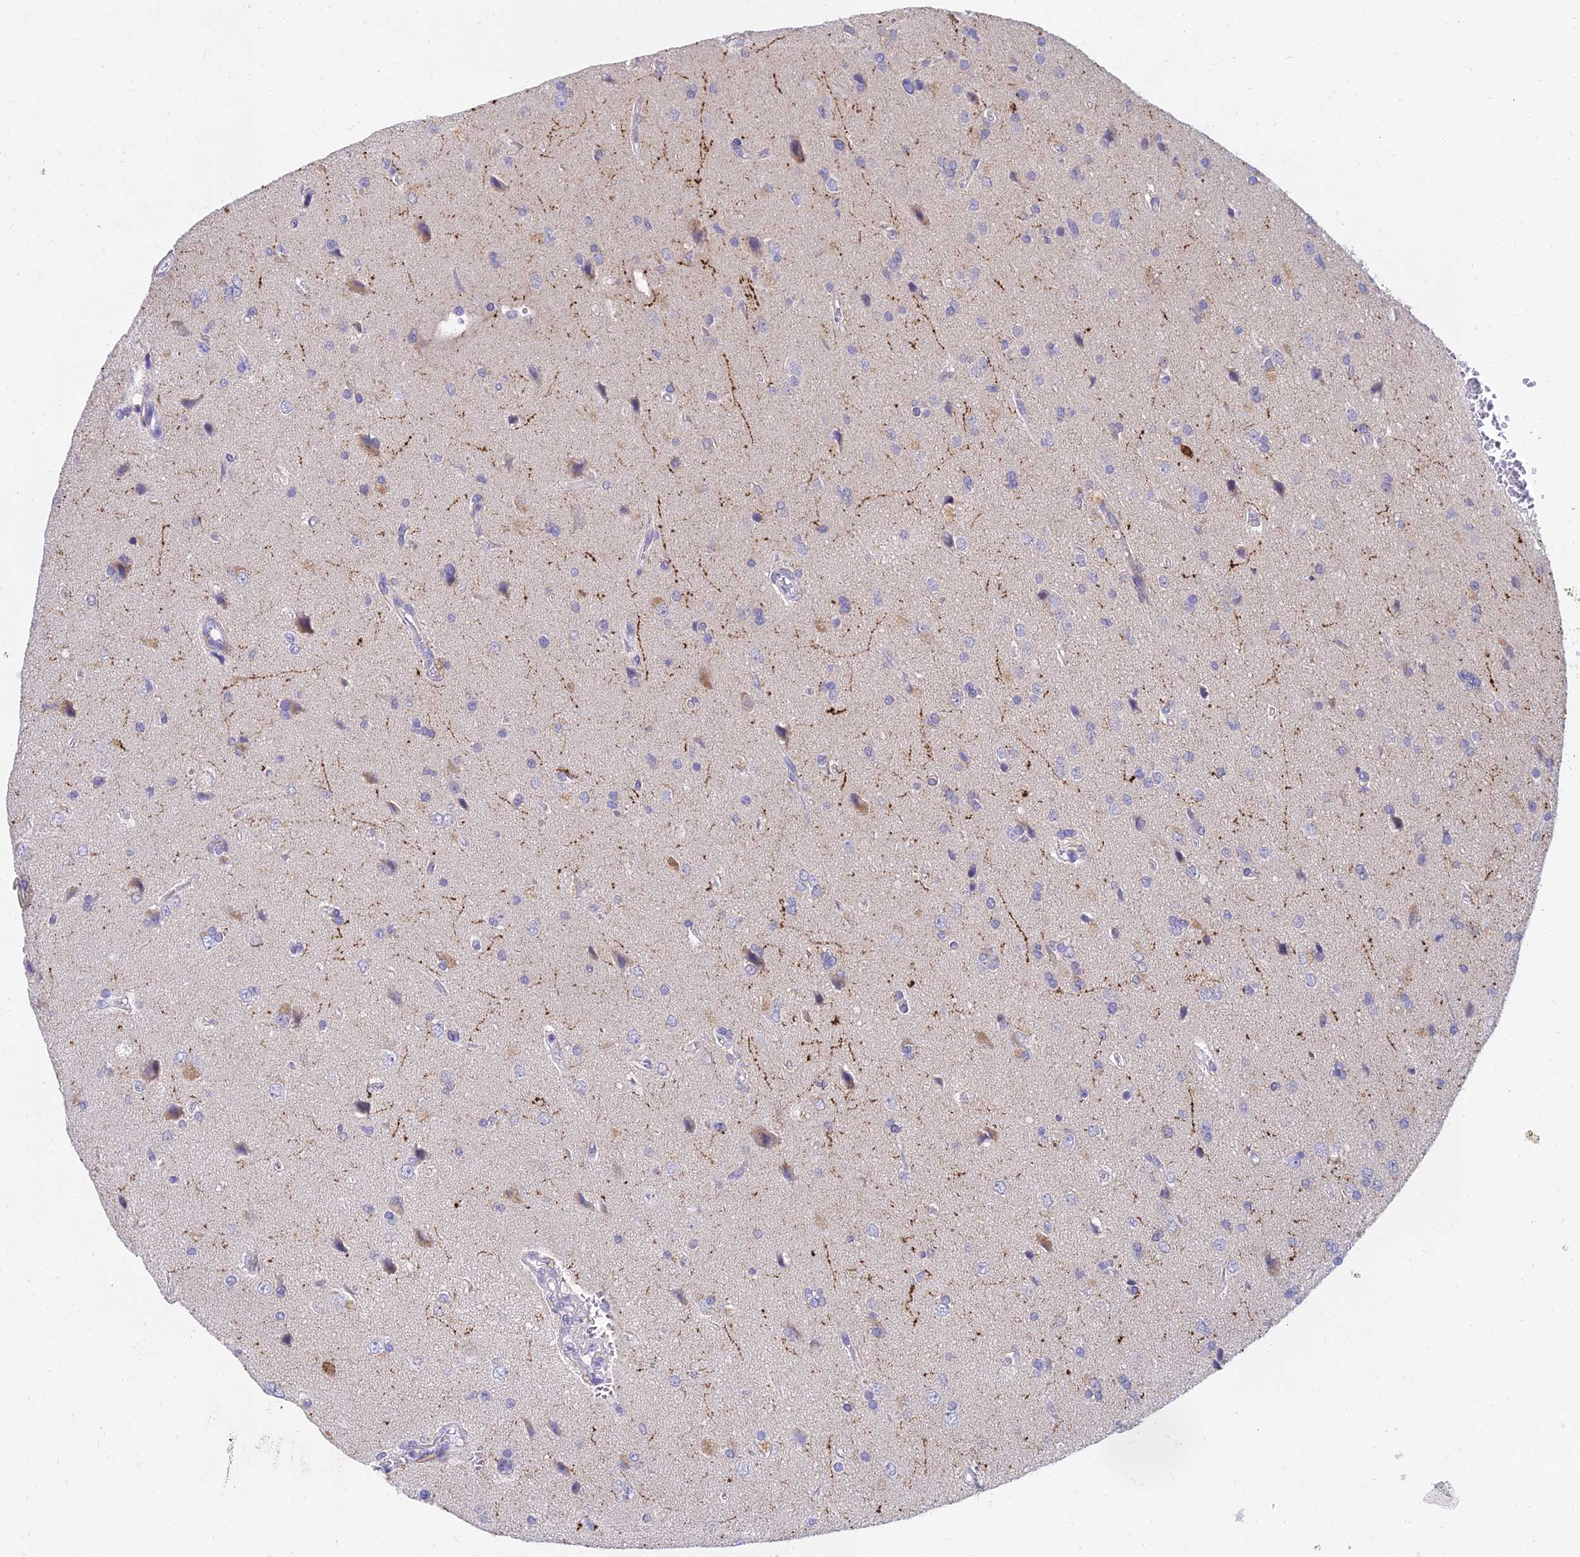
{"staining": {"intensity": "negative", "quantity": "none", "location": "none"}, "tissue": "glioma", "cell_type": "Tumor cells", "image_type": "cancer", "snomed": [{"axis": "morphology", "description": "Glioma, malignant, High grade"}, {"axis": "topography", "description": "Brain"}], "caption": "Immunohistochemistry histopathology image of human glioma stained for a protein (brown), which exhibits no positivity in tumor cells.", "gene": "NPY", "patient": {"sex": "male", "age": 56}}